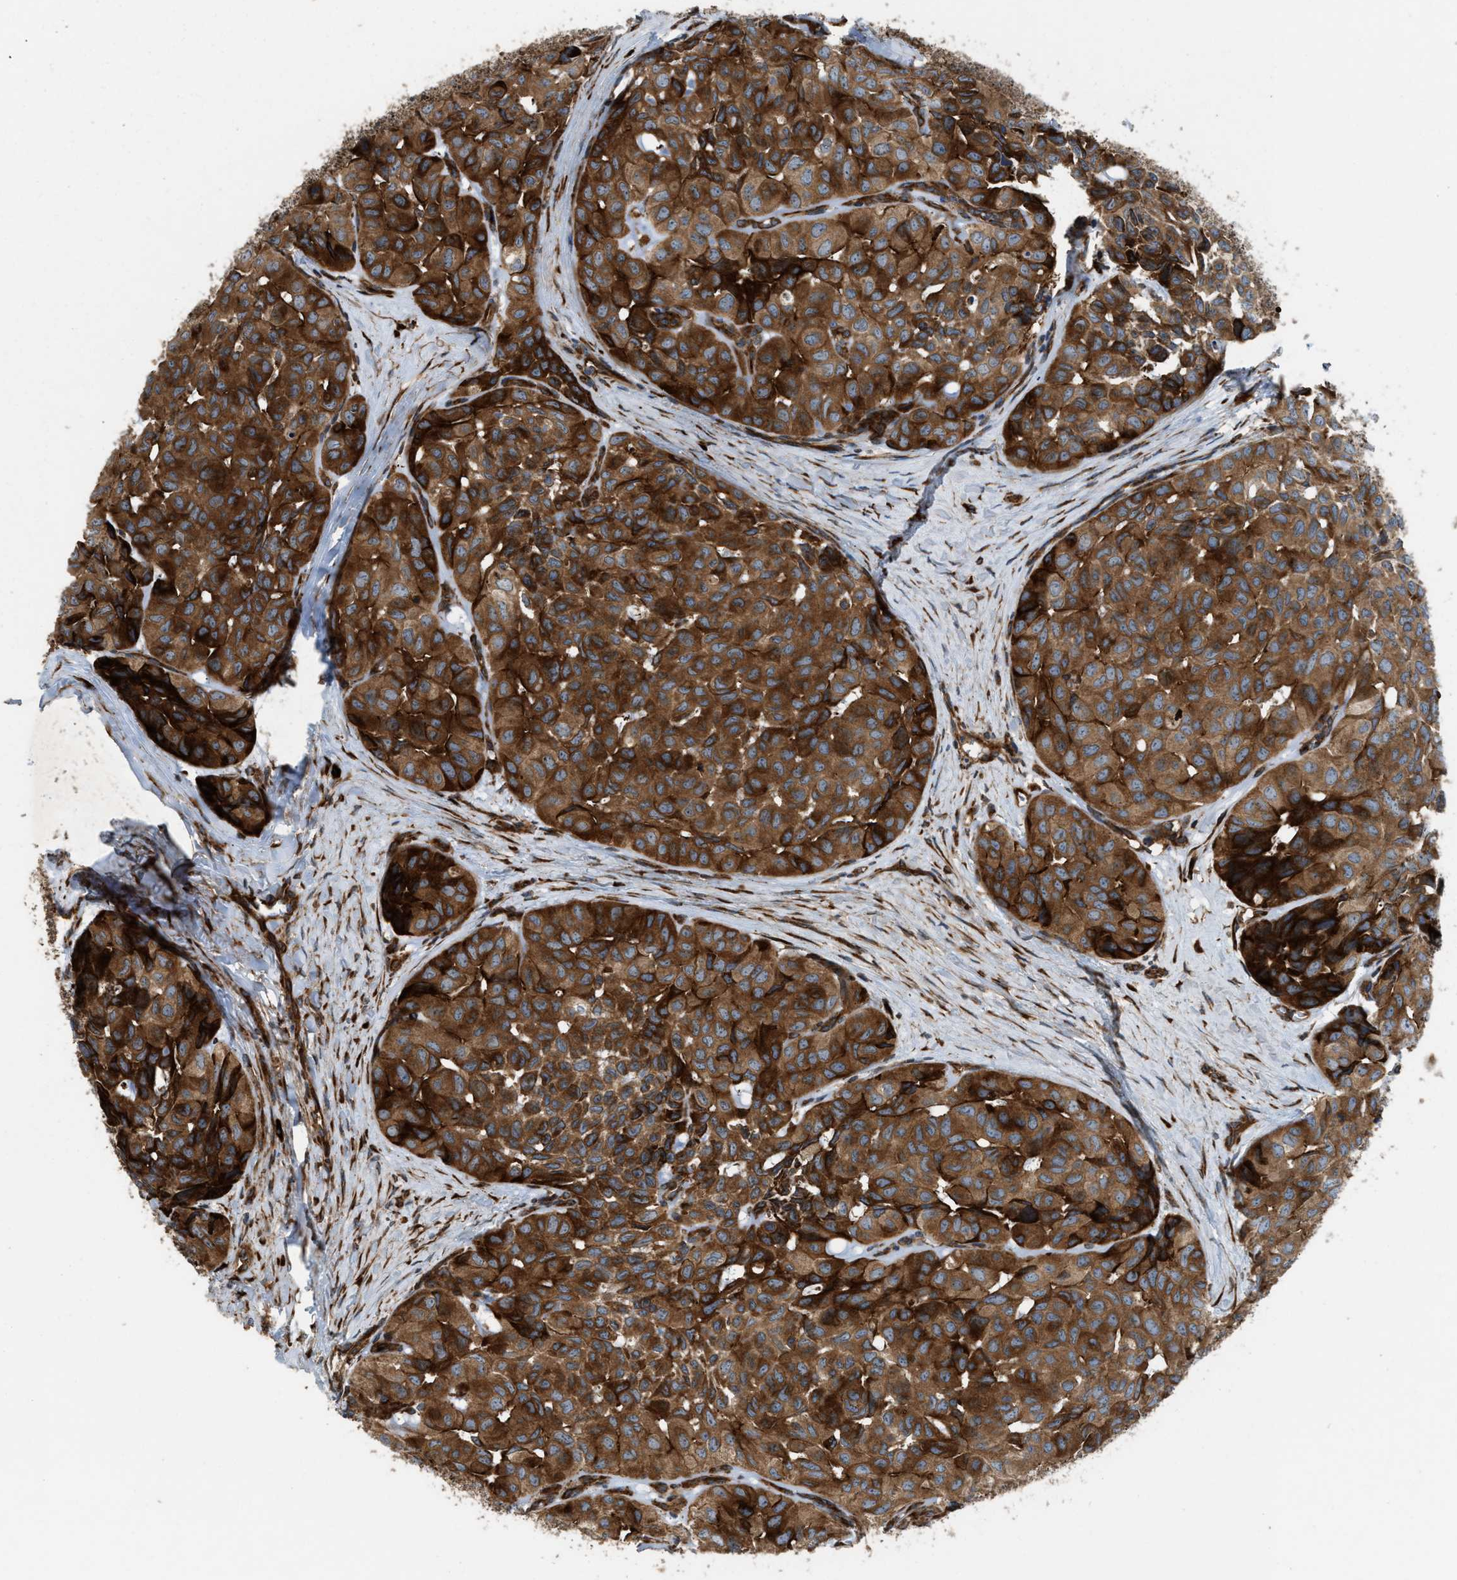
{"staining": {"intensity": "strong", "quantity": ">75%", "location": "cytoplasmic/membranous"}, "tissue": "head and neck cancer", "cell_type": "Tumor cells", "image_type": "cancer", "snomed": [{"axis": "morphology", "description": "Adenocarcinoma, NOS"}, {"axis": "topography", "description": "Salivary gland, NOS"}, {"axis": "topography", "description": "Head-Neck"}], "caption": "Protein staining of head and neck cancer (adenocarcinoma) tissue displays strong cytoplasmic/membranous positivity in about >75% of tumor cells.", "gene": "EGLN1", "patient": {"sex": "female", "age": 76}}